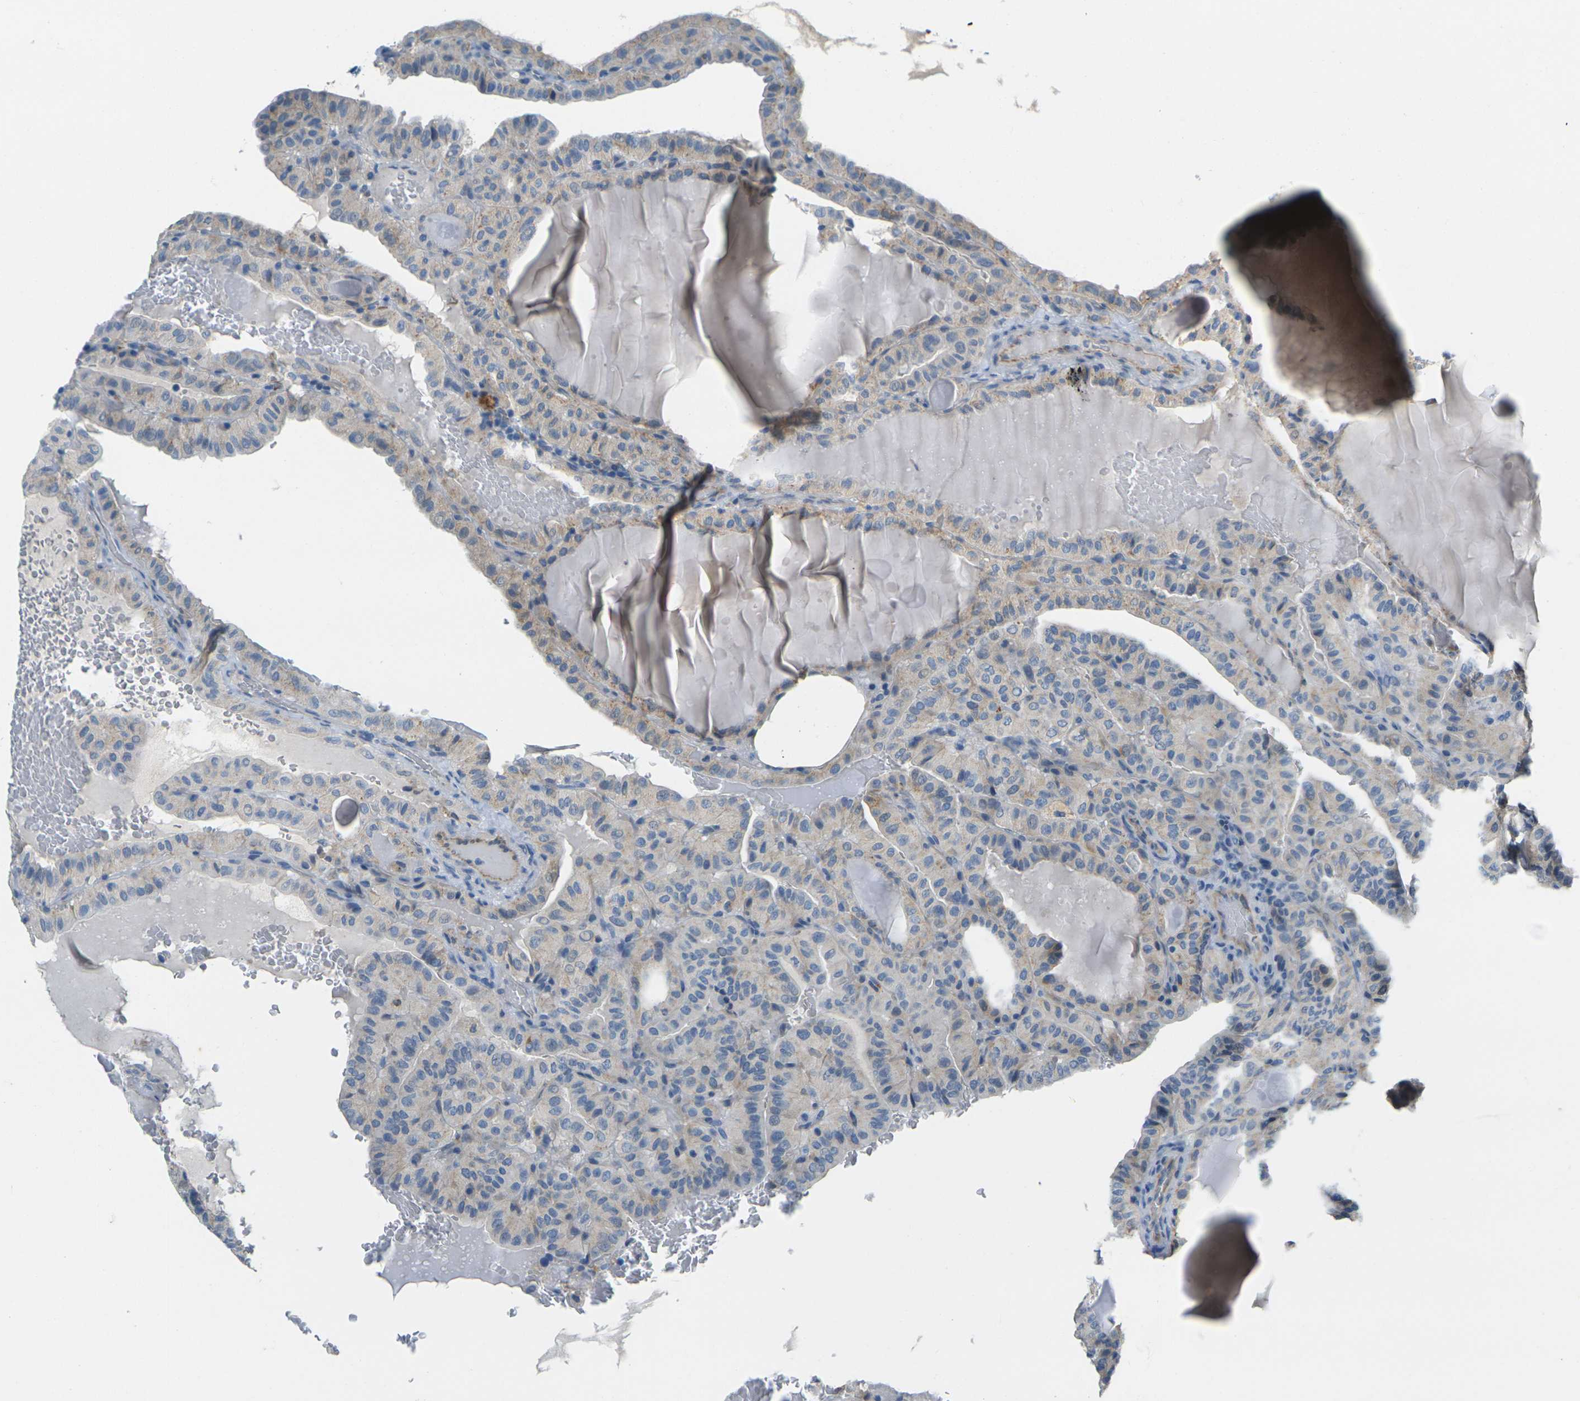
{"staining": {"intensity": "weak", "quantity": "<25%", "location": "cytoplasmic/membranous"}, "tissue": "thyroid cancer", "cell_type": "Tumor cells", "image_type": "cancer", "snomed": [{"axis": "morphology", "description": "Papillary adenocarcinoma, NOS"}, {"axis": "topography", "description": "Thyroid gland"}], "caption": "Immunohistochemical staining of human thyroid cancer exhibits no significant positivity in tumor cells.", "gene": "CYP2C8", "patient": {"sex": "male", "age": 77}}